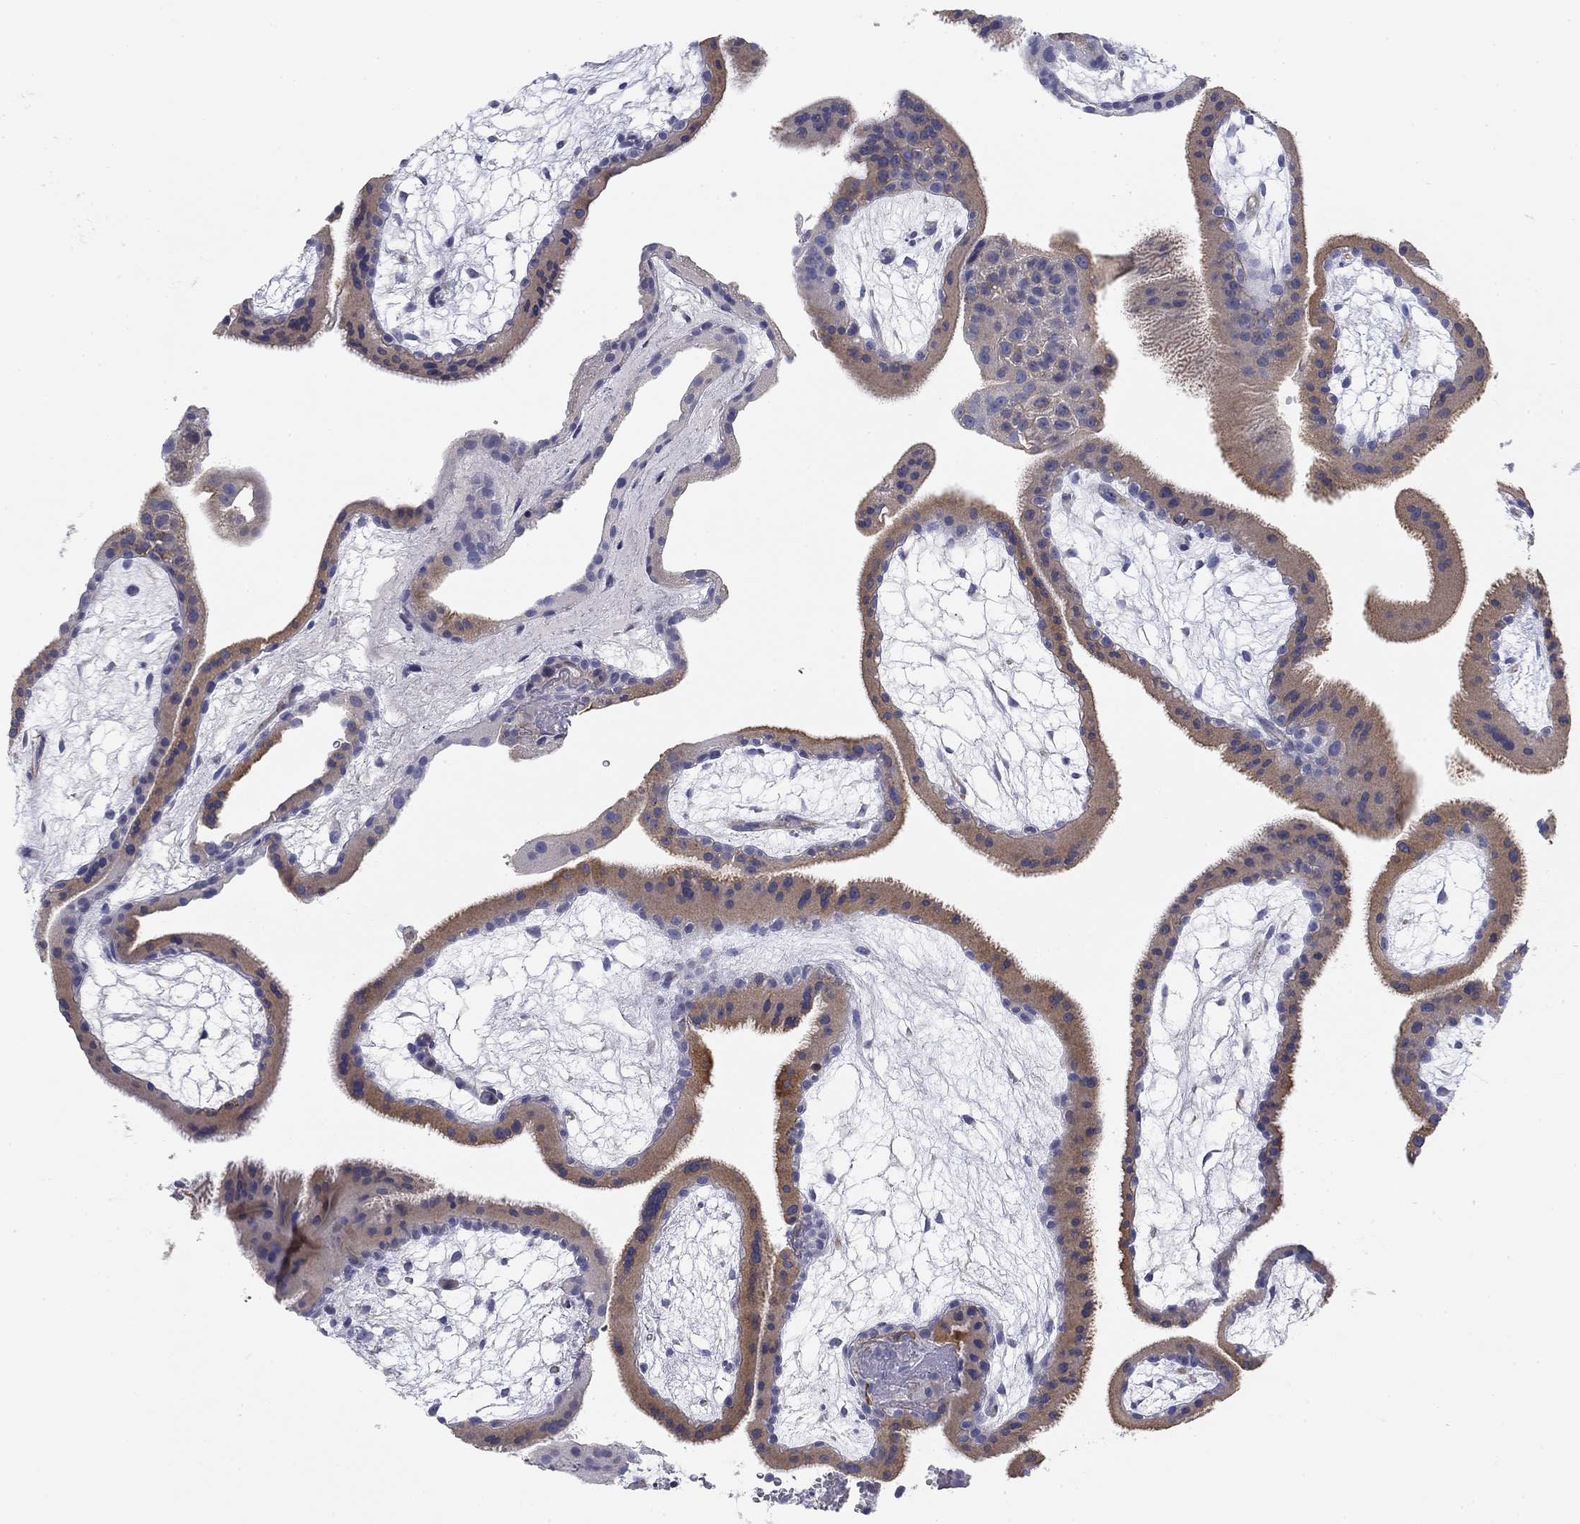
{"staining": {"intensity": "negative", "quantity": "none", "location": "none"}, "tissue": "placenta", "cell_type": "Decidual cells", "image_type": "normal", "snomed": [{"axis": "morphology", "description": "Normal tissue, NOS"}, {"axis": "topography", "description": "Placenta"}], "caption": "Micrograph shows no protein expression in decidual cells of unremarkable placenta.", "gene": "SEPTIN3", "patient": {"sex": "female", "age": 19}}